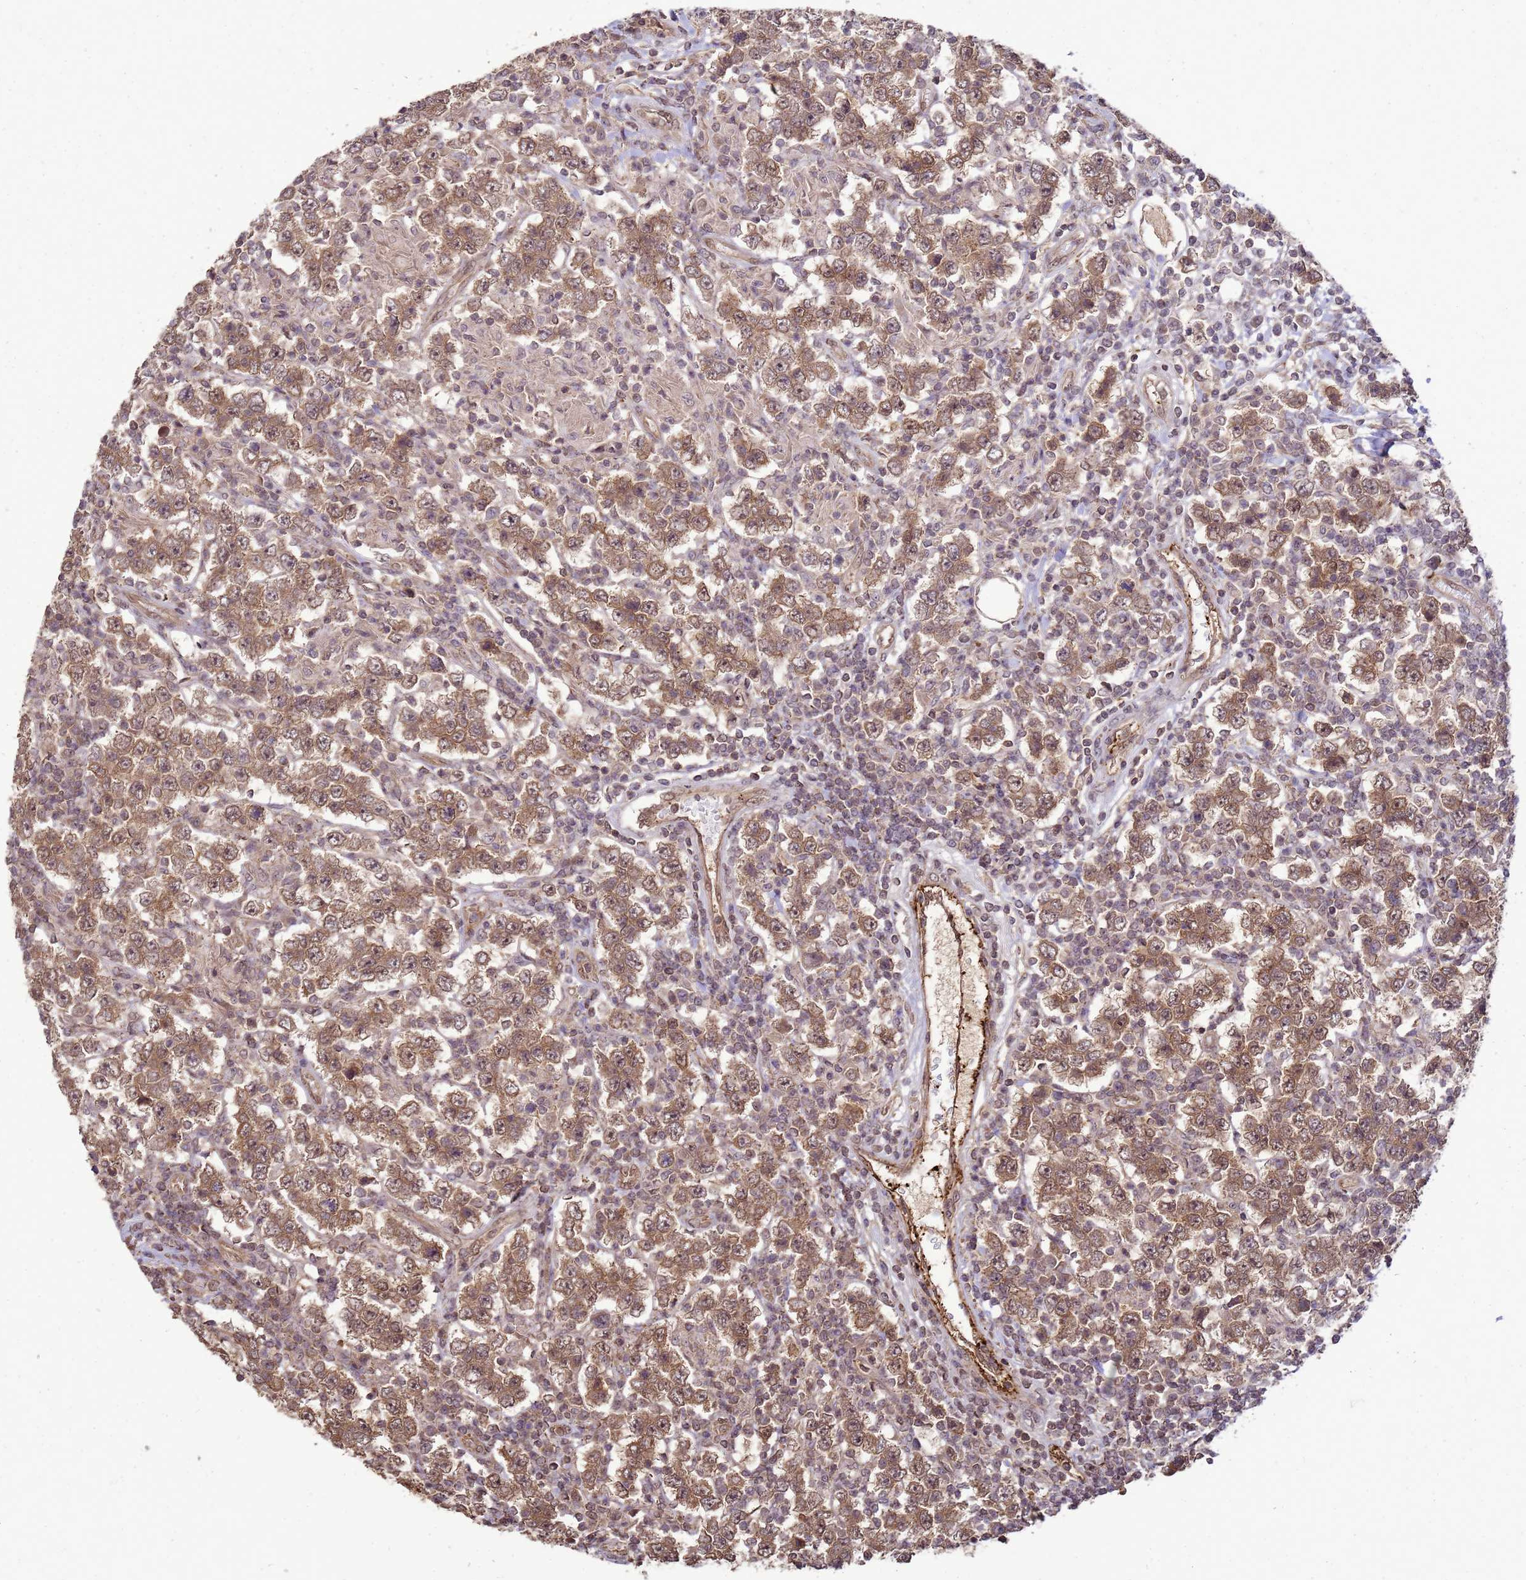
{"staining": {"intensity": "moderate", "quantity": ">75%", "location": "cytoplasmic/membranous,nuclear"}, "tissue": "testis cancer", "cell_type": "Tumor cells", "image_type": "cancer", "snomed": [{"axis": "morphology", "description": "Normal tissue, NOS"}, {"axis": "morphology", "description": "Urothelial carcinoma, High grade"}, {"axis": "morphology", "description": "Seminoma, NOS"}, {"axis": "morphology", "description": "Carcinoma, Embryonal, NOS"}, {"axis": "topography", "description": "Urinary bladder"}, {"axis": "topography", "description": "Testis"}], "caption": "A brown stain highlights moderate cytoplasmic/membranous and nuclear positivity of a protein in human testis cancer tumor cells.", "gene": "CRBN", "patient": {"sex": "male", "age": 41}}